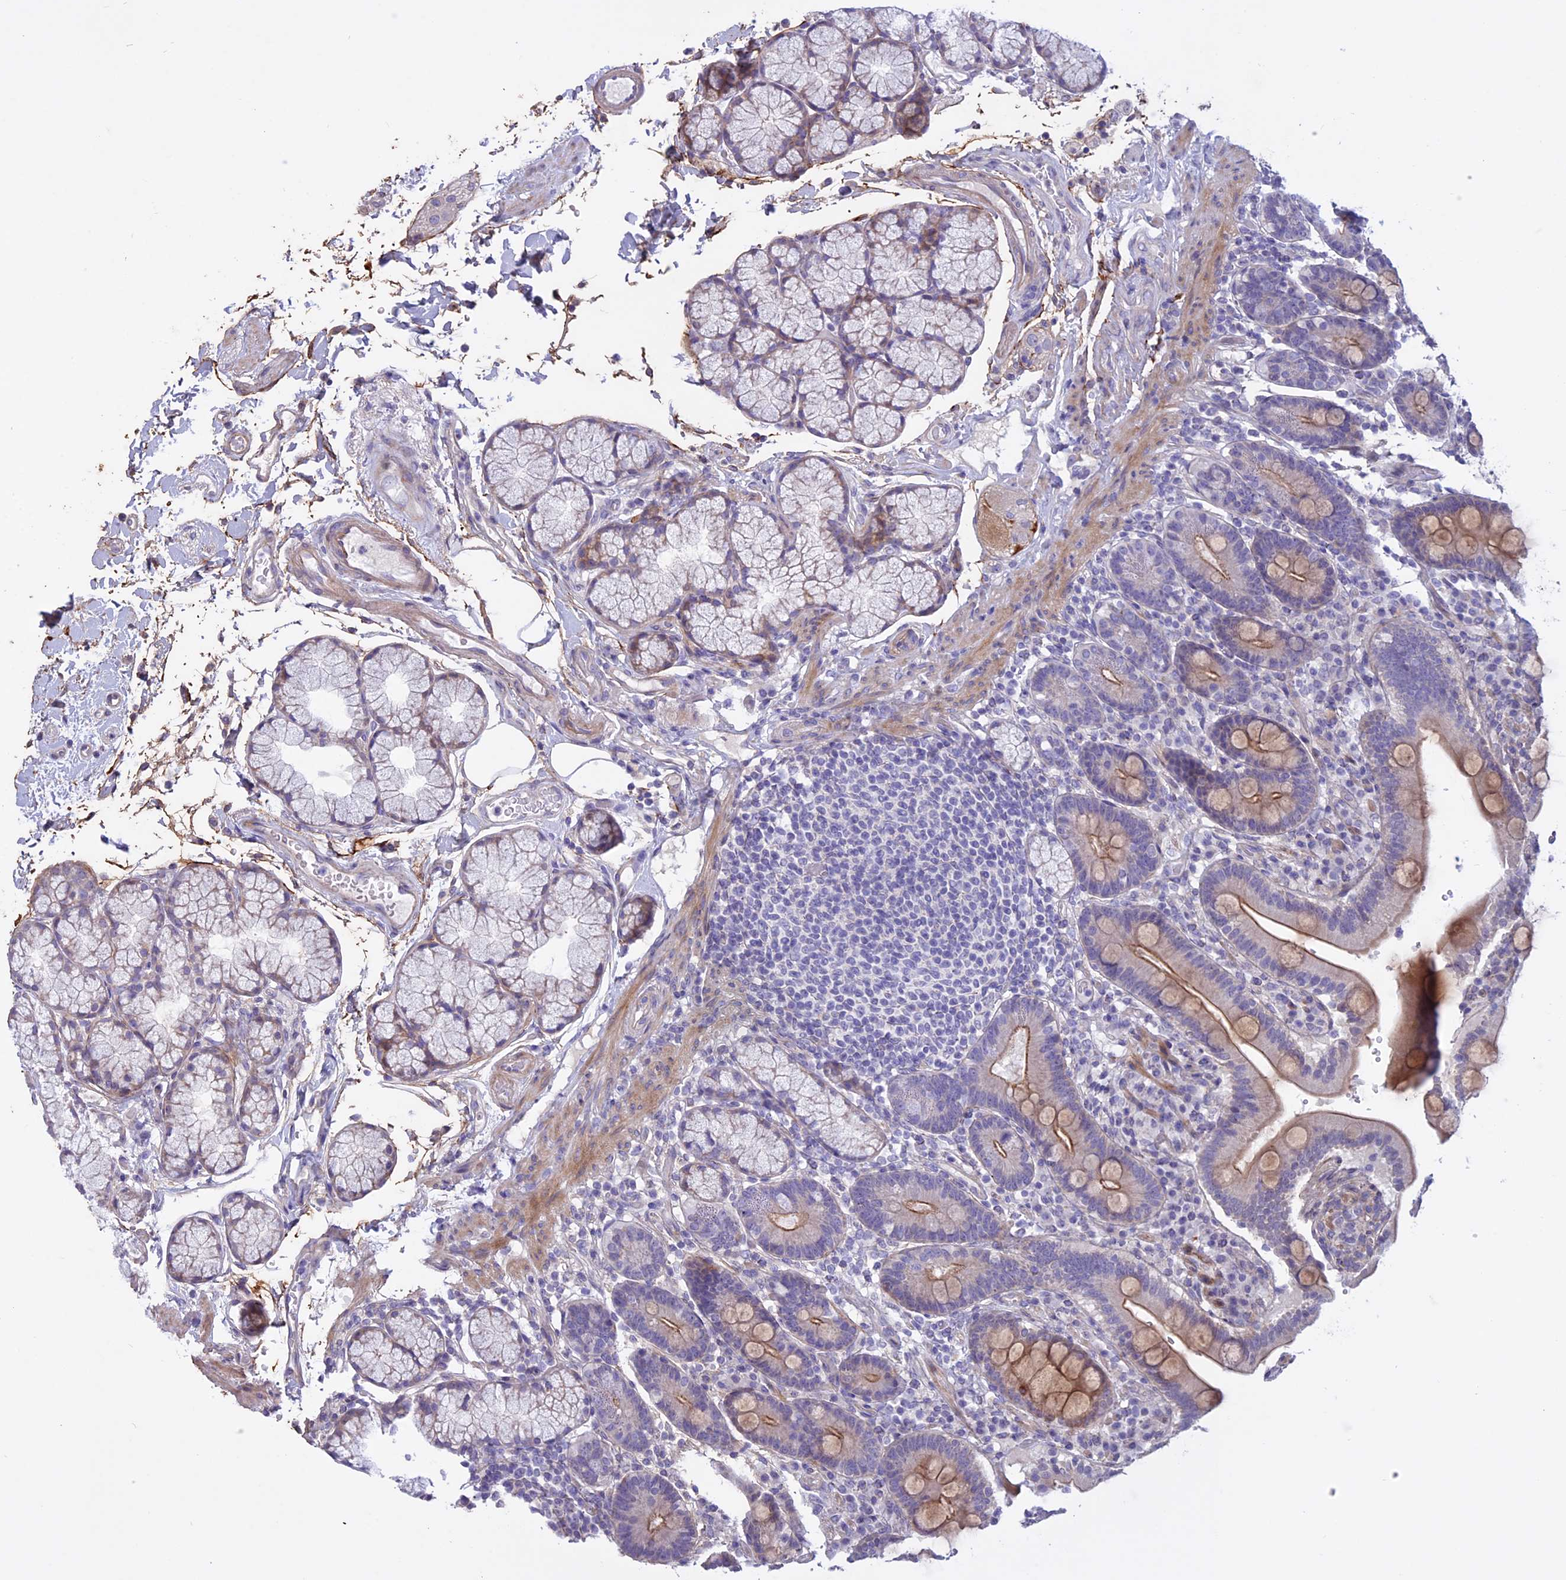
{"staining": {"intensity": "moderate", "quantity": "25%-75%", "location": "cytoplasmic/membranous"}, "tissue": "duodenum", "cell_type": "Glandular cells", "image_type": "normal", "snomed": [{"axis": "morphology", "description": "Normal tissue, NOS"}, {"axis": "topography", "description": "Small intestine, NOS"}], "caption": "Benign duodenum reveals moderate cytoplasmic/membranous expression in approximately 25%-75% of glandular cells.", "gene": "SPHKAP", "patient": {"sex": "female", "age": 71}}